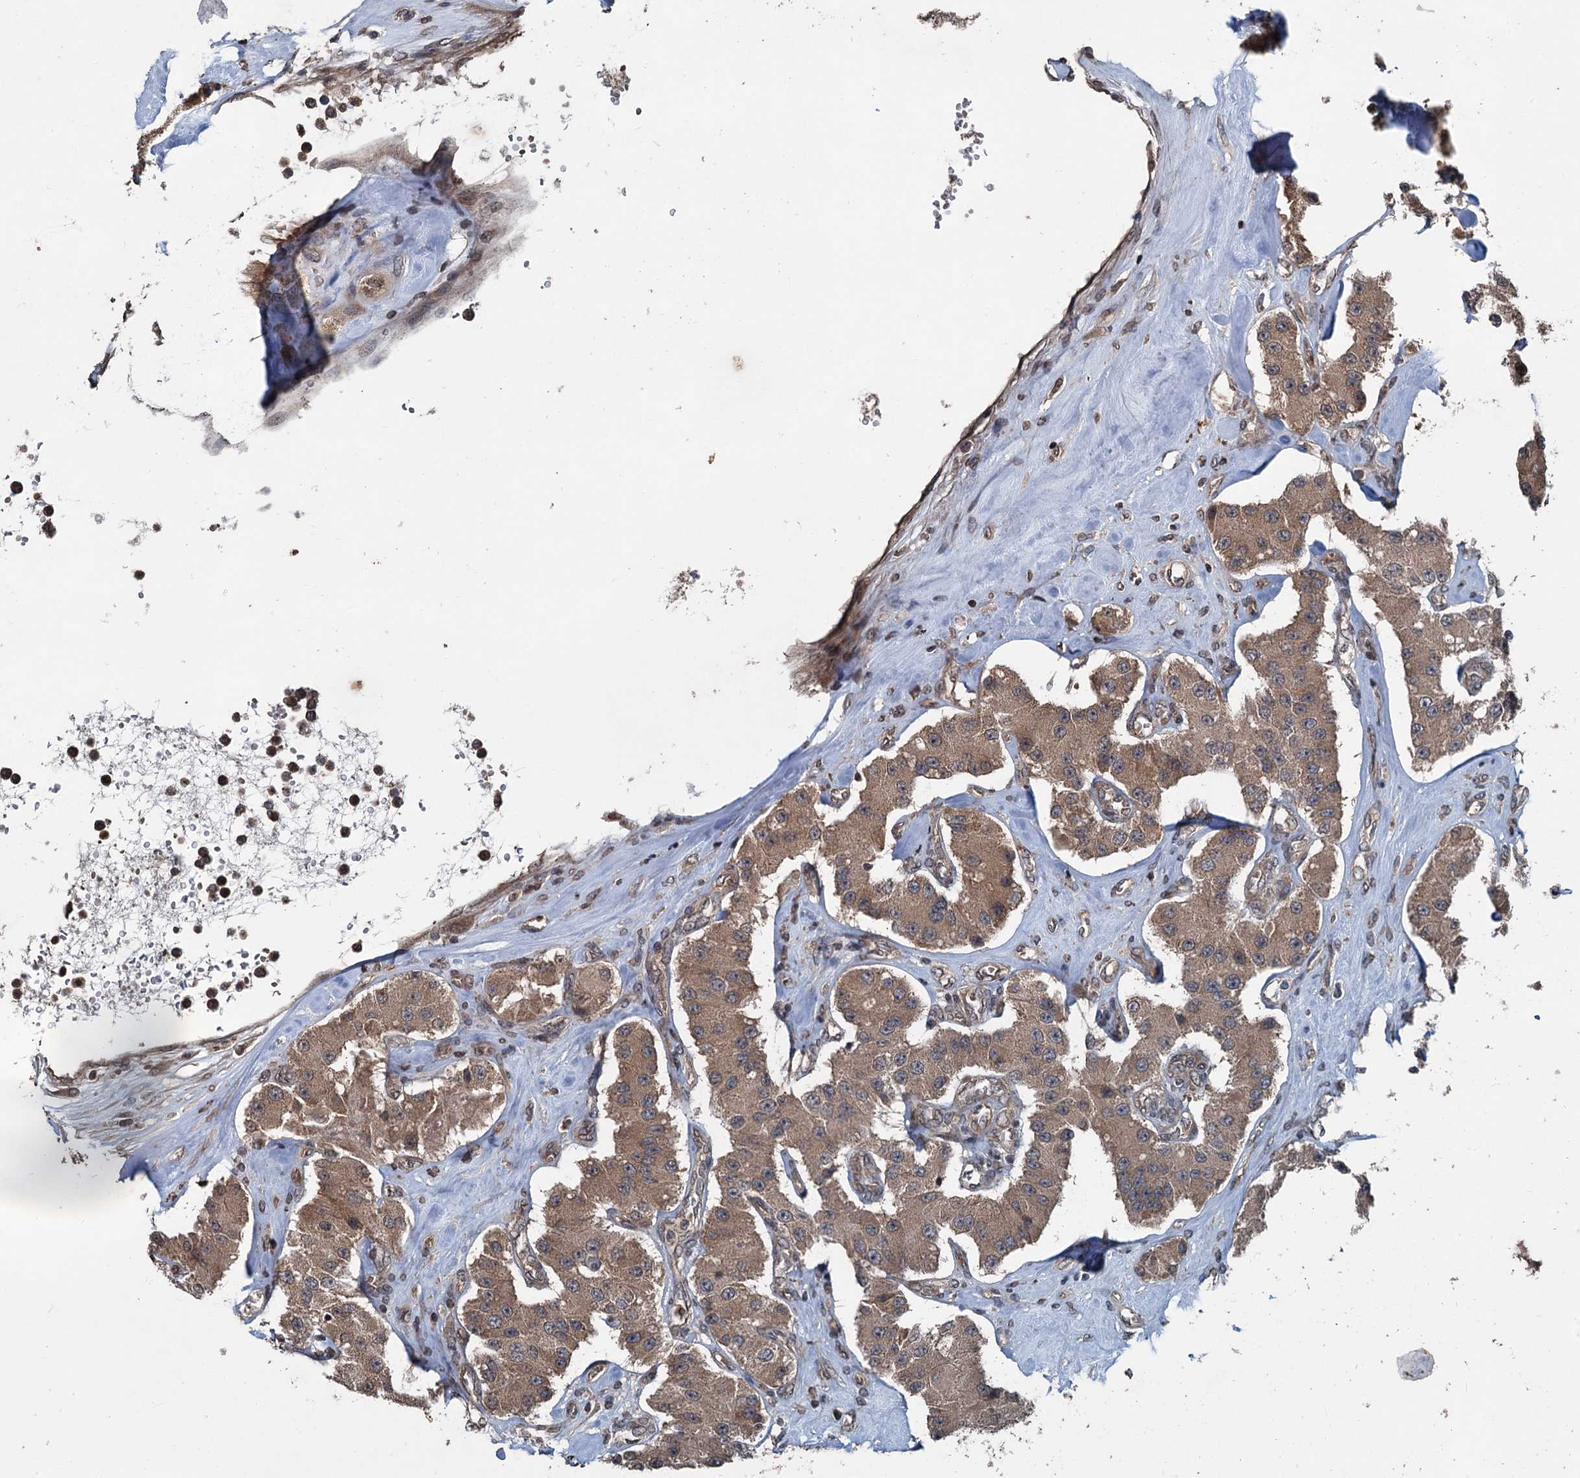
{"staining": {"intensity": "moderate", "quantity": ">75%", "location": "cytoplasmic/membranous"}, "tissue": "carcinoid", "cell_type": "Tumor cells", "image_type": "cancer", "snomed": [{"axis": "morphology", "description": "Carcinoid, malignant, NOS"}, {"axis": "topography", "description": "Pancreas"}], "caption": "Protein staining of carcinoid tissue displays moderate cytoplasmic/membranous staining in about >75% of tumor cells. (Brightfield microscopy of DAB IHC at high magnification).", "gene": "N4BP2L2", "patient": {"sex": "male", "age": 41}}